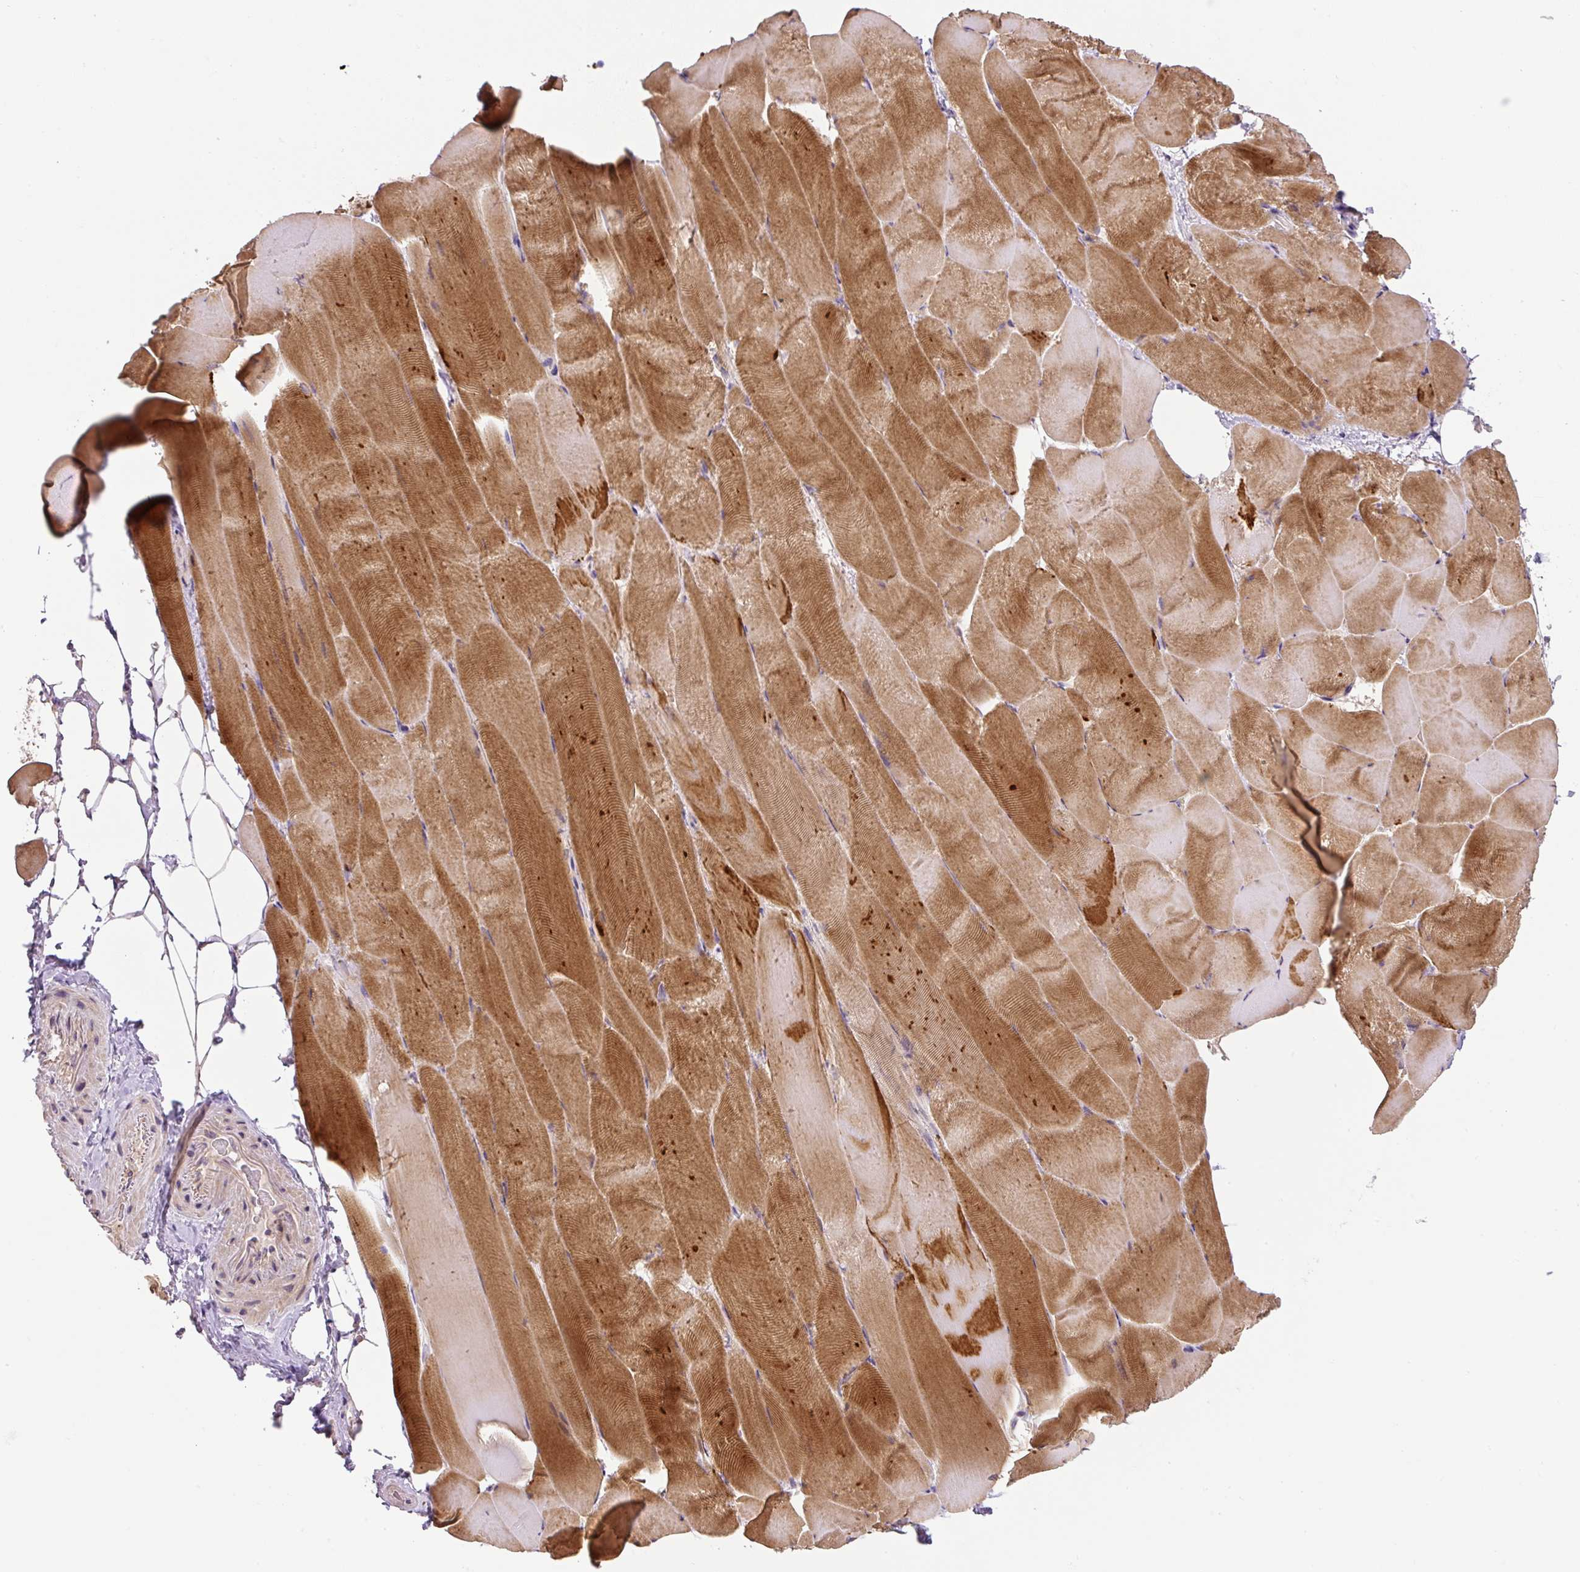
{"staining": {"intensity": "moderate", "quantity": ">75%", "location": "cytoplasmic/membranous"}, "tissue": "skeletal muscle", "cell_type": "Myocytes", "image_type": "normal", "snomed": [{"axis": "morphology", "description": "Normal tissue, NOS"}, {"axis": "topography", "description": "Skeletal muscle"}], "caption": "Protein analysis of unremarkable skeletal muscle demonstrates moderate cytoplasmic/membranous staining in about >75% of myocytes.", "gene": "UBL3", "patient": {"sex": "female", "age": 64}}